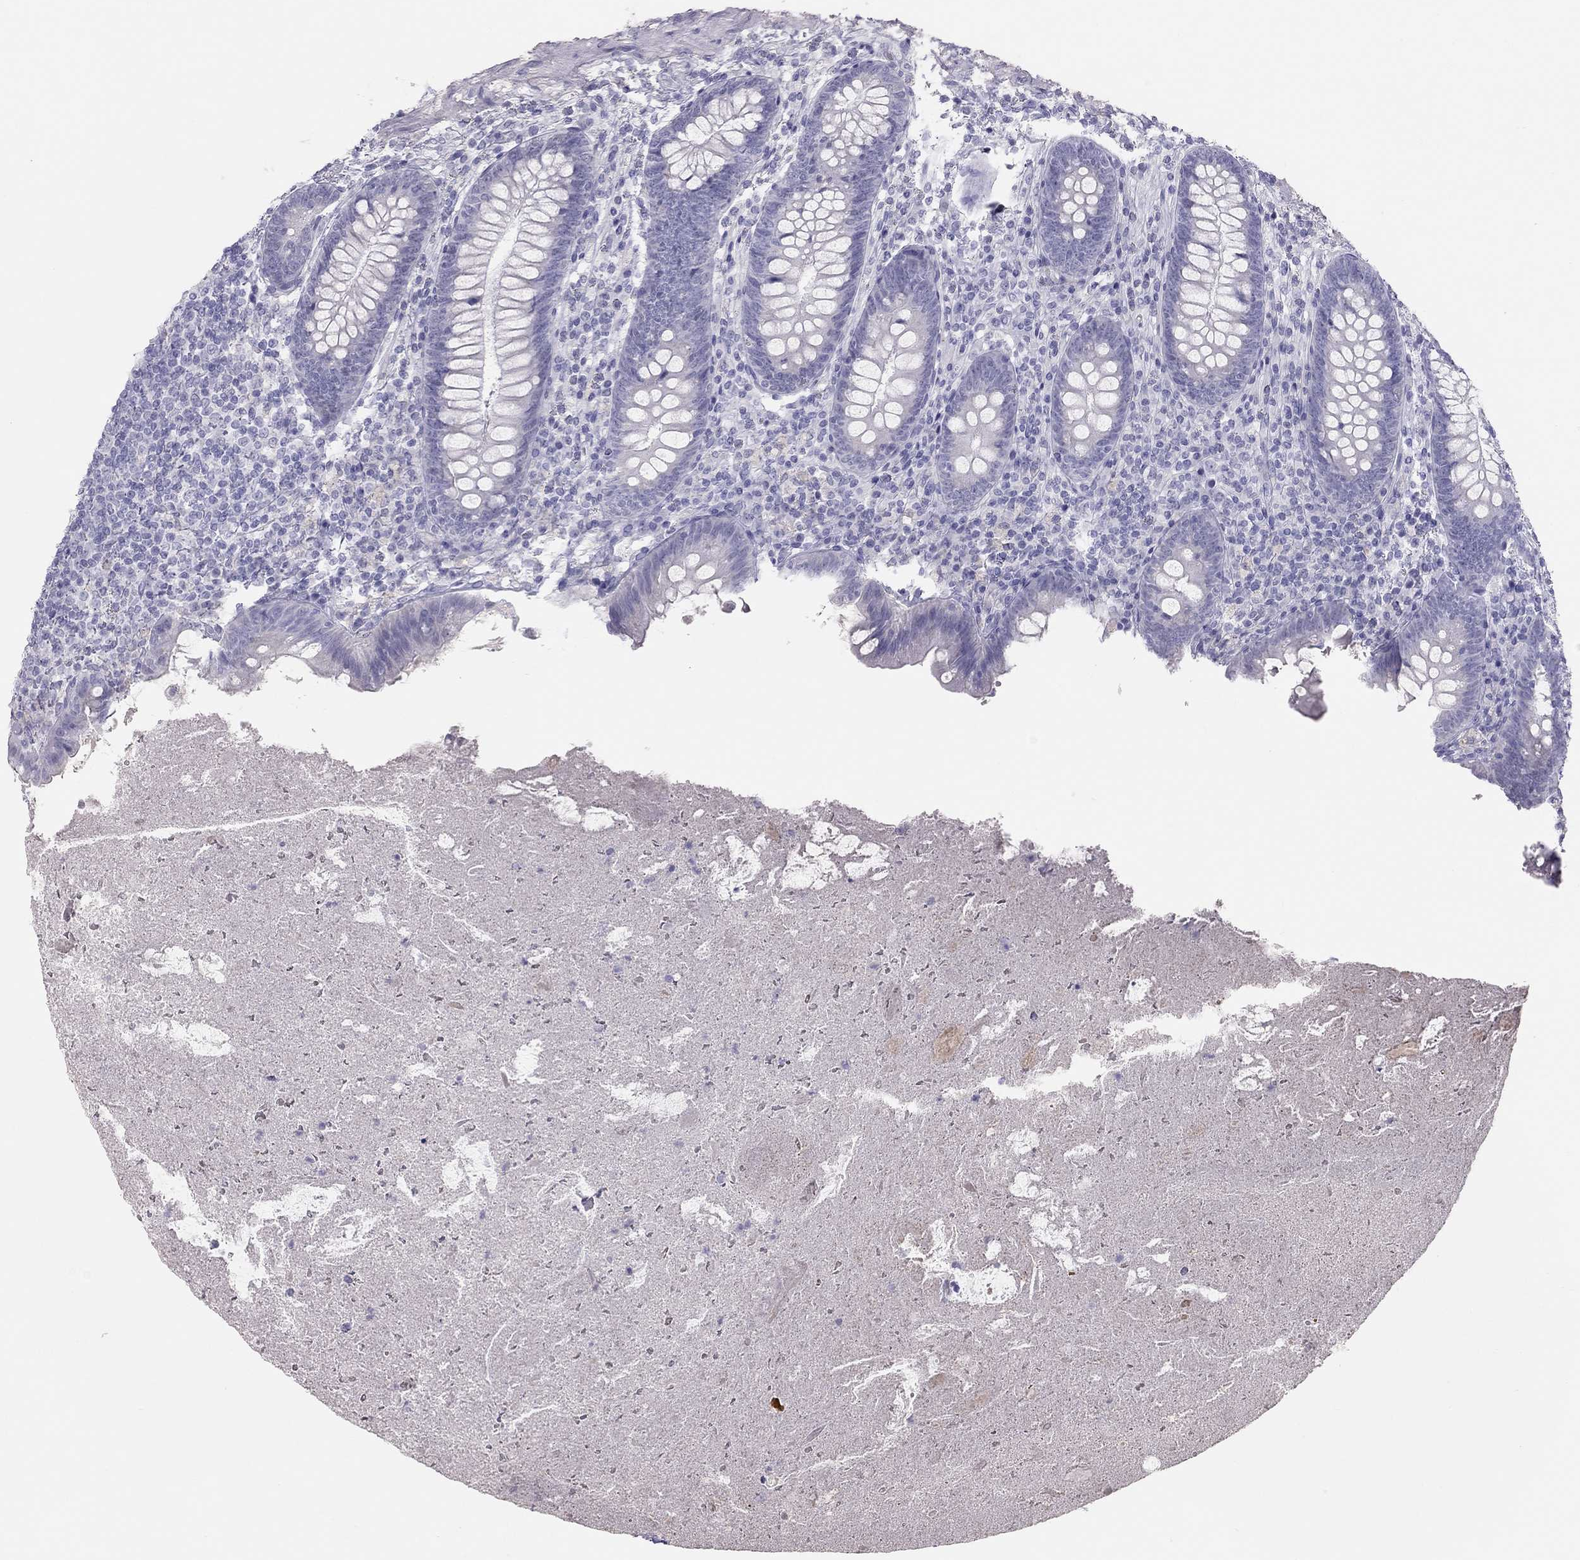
{"staining": {"intensity": "negative", "quantity": "none", "location": "none"}, "tissue": "appendix", "cell_type": "Glandular cells", "image_type": "normal", "snomed": [{"axis": "morphology", "description": "Normal tissue, NOS"}, {"axis": "topography", "description": "Appendix"}], "caption": "DAB (3,3'-diaminobenzidine) immunohistochemical staining of benign appendix displays no significant staining in glandular cells. (DAB IHC, high magnification).", "gene": "SPATA12", "patient": {"sex": "male", "age": 47}}